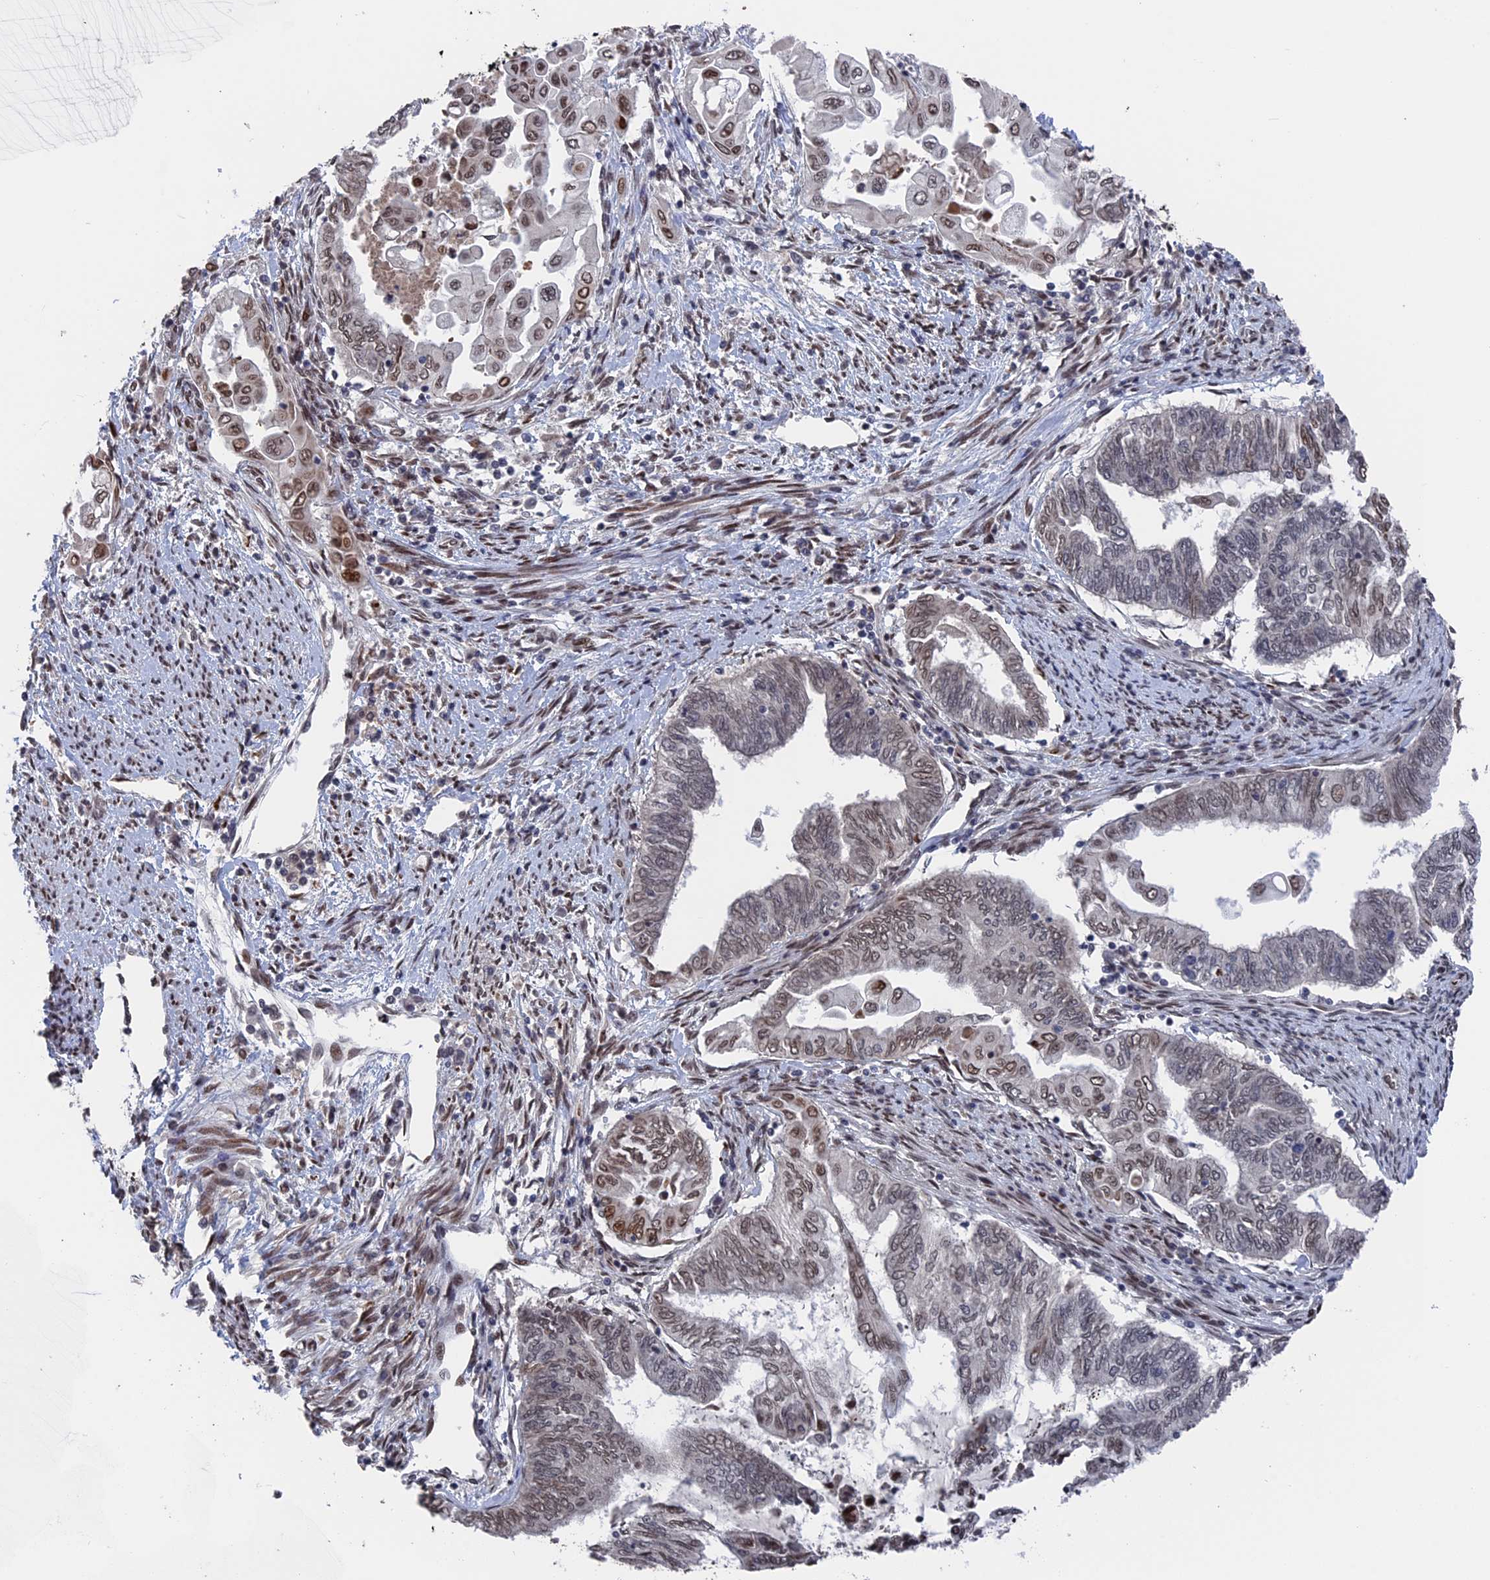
{"staining": {"intensity": "moderate", "quantity": "<25%", "location": "nuclear"}, "tissue": "endometrial cancer", "cell_type": "Tumor cells", "image_type": "cancer", "snomed": [{"axis": "morphology", "description": "Adenocarcinoma, NOS"}, {"axis": "topography", "description": "Uterus"}, {"axis": "topography", "description": "Endometrium"}], "caption": "Immunohistochemistry of endometrial cancer (adenocarcinoma) demonstrates low levels of moderate nuclear expression in approximately <25% of tumor cells.", "gene": "NR2C2AP", "patient": {"sex": "female", "age": 70}}